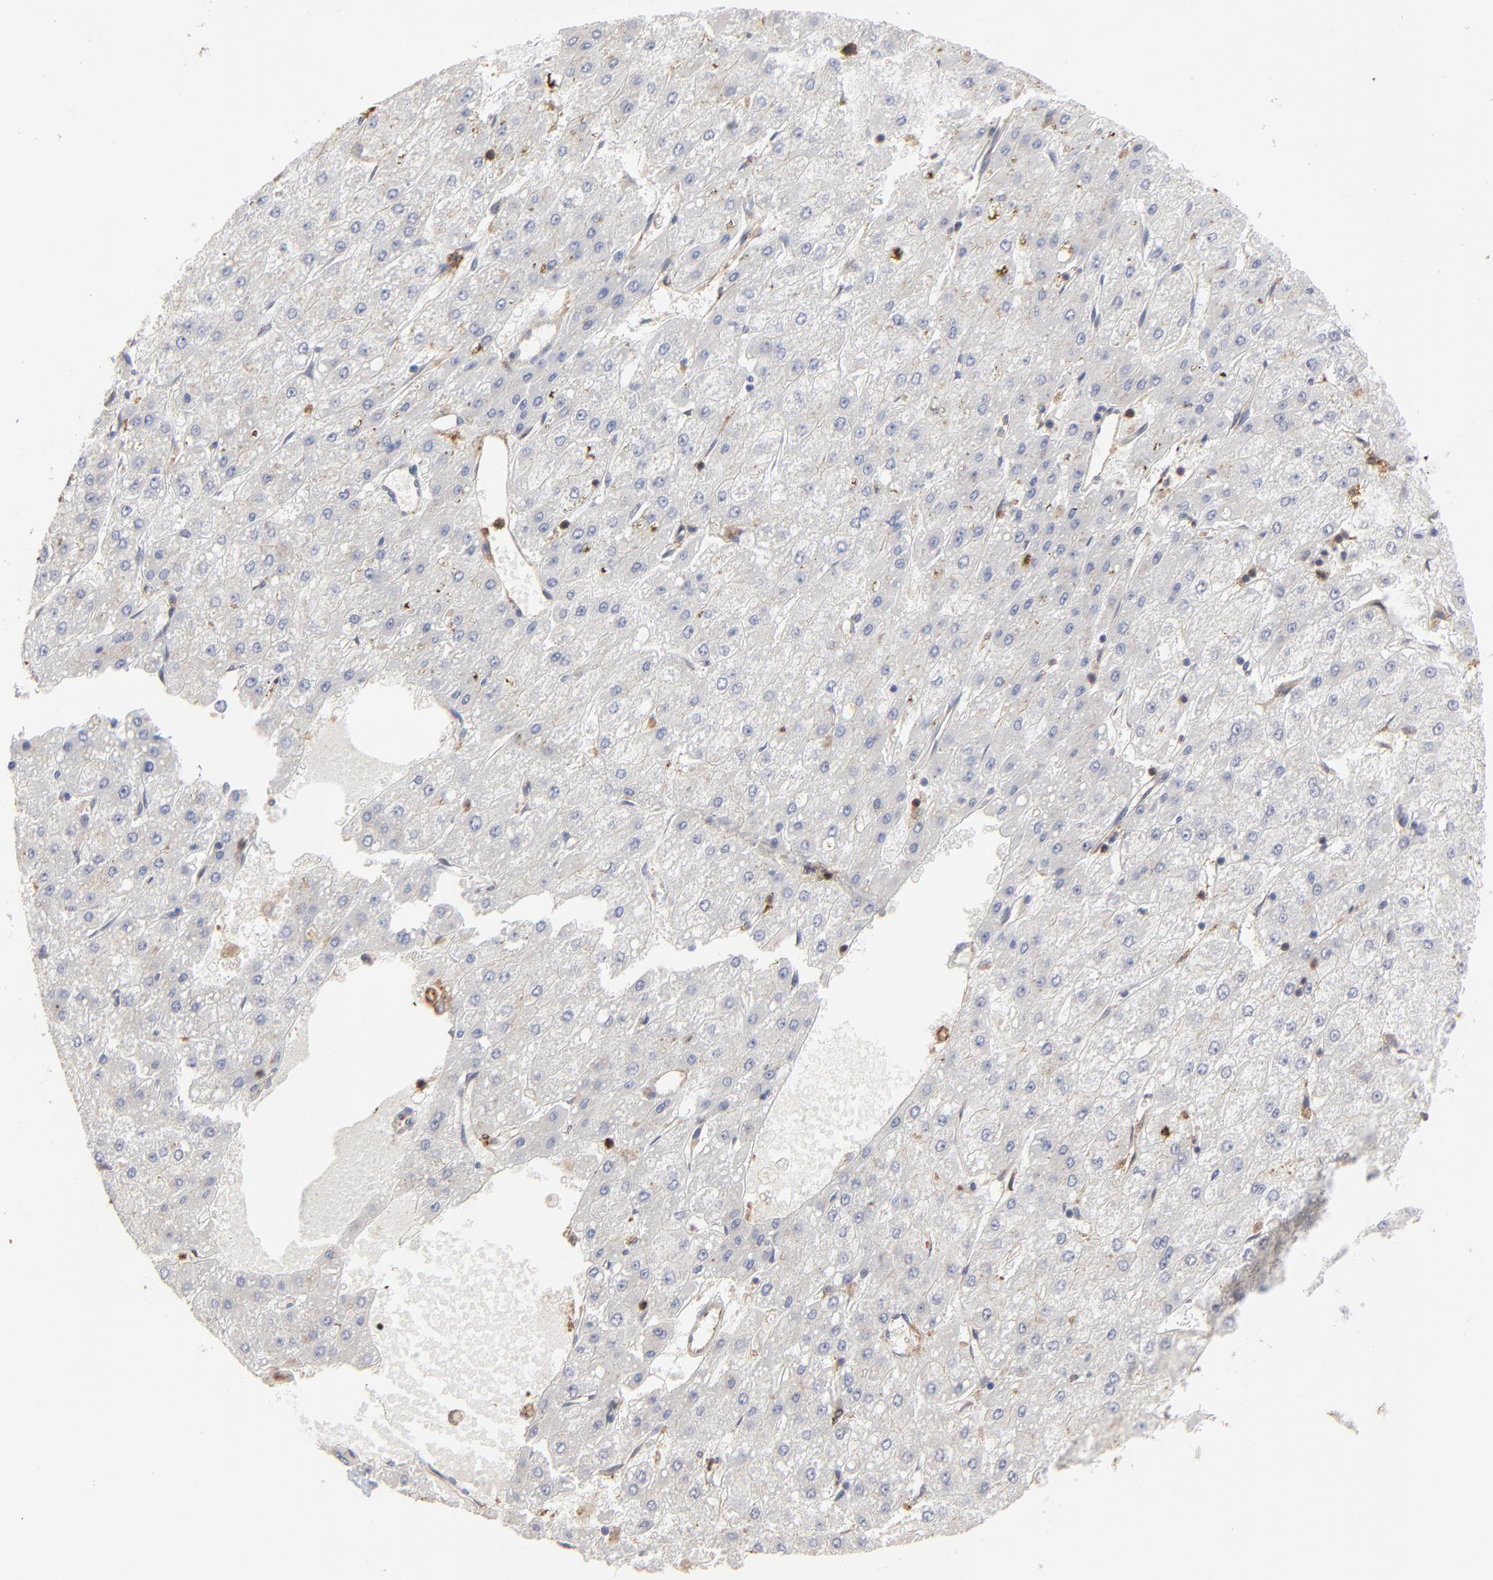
{"staining": {"intensity": "negative", "quantity": "none", "location": "none"}, "tissue": "liver cancer", "cell_type": "Tumor cells", "image_type": "cancer", "snomed": [{"axis": "morphology", "description": "Carcinoma, Hepatocellular, NOS"}, {"axis": "topography", "description": "Liver"}], "caption": "DAB (3,3'-diaminobenzidine) immunohistochemical staining of human liver cancer demonstrates no significant staining in tumor cells. (DAB immunohistochemistry visualized using brightfield microscopy, high magnification).", "gene": "SLC6A14", "patient": {"sex": "female", "age": 52}}